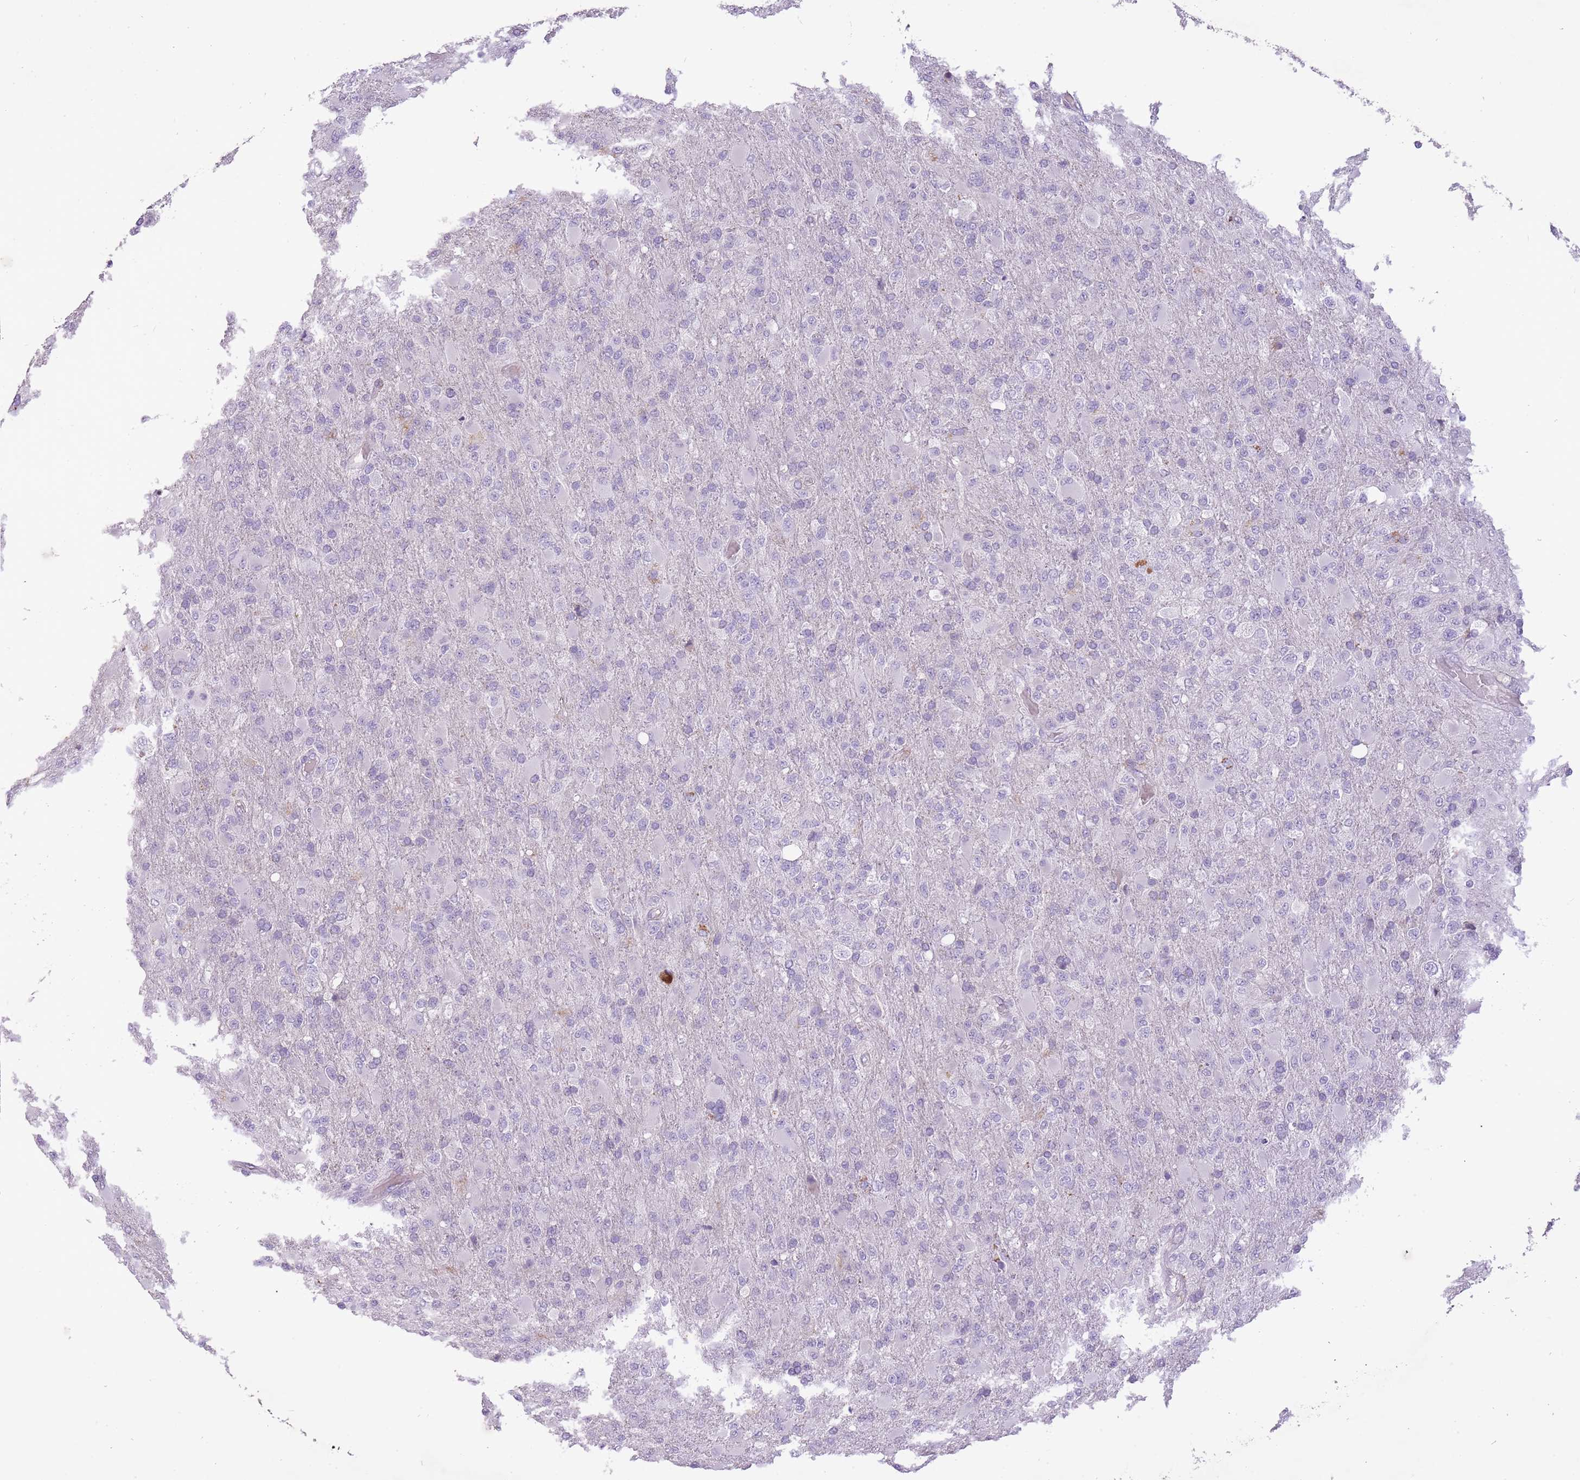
{"staining": {"intensity": "negative", "quantity": "none", "location": "none"}, "tissue": "glioma", "cell_type": "Tumor cells", "image_type": "cancer", "snomed": [{"axis": "morphology", "description": "Glioma, malignant, Low grade"}, {"axis": "topography", "description": "Brain"}], "caption": "This histopathology image is of malignant glioma (low-grade) stained with immunohistochemistry to label a protein in brown with the nuclei are counter-stained blue. There is no expression in tumor cells.", "gene": "CNTNAP3", "patient": {"sex": "male", "age": 65}}